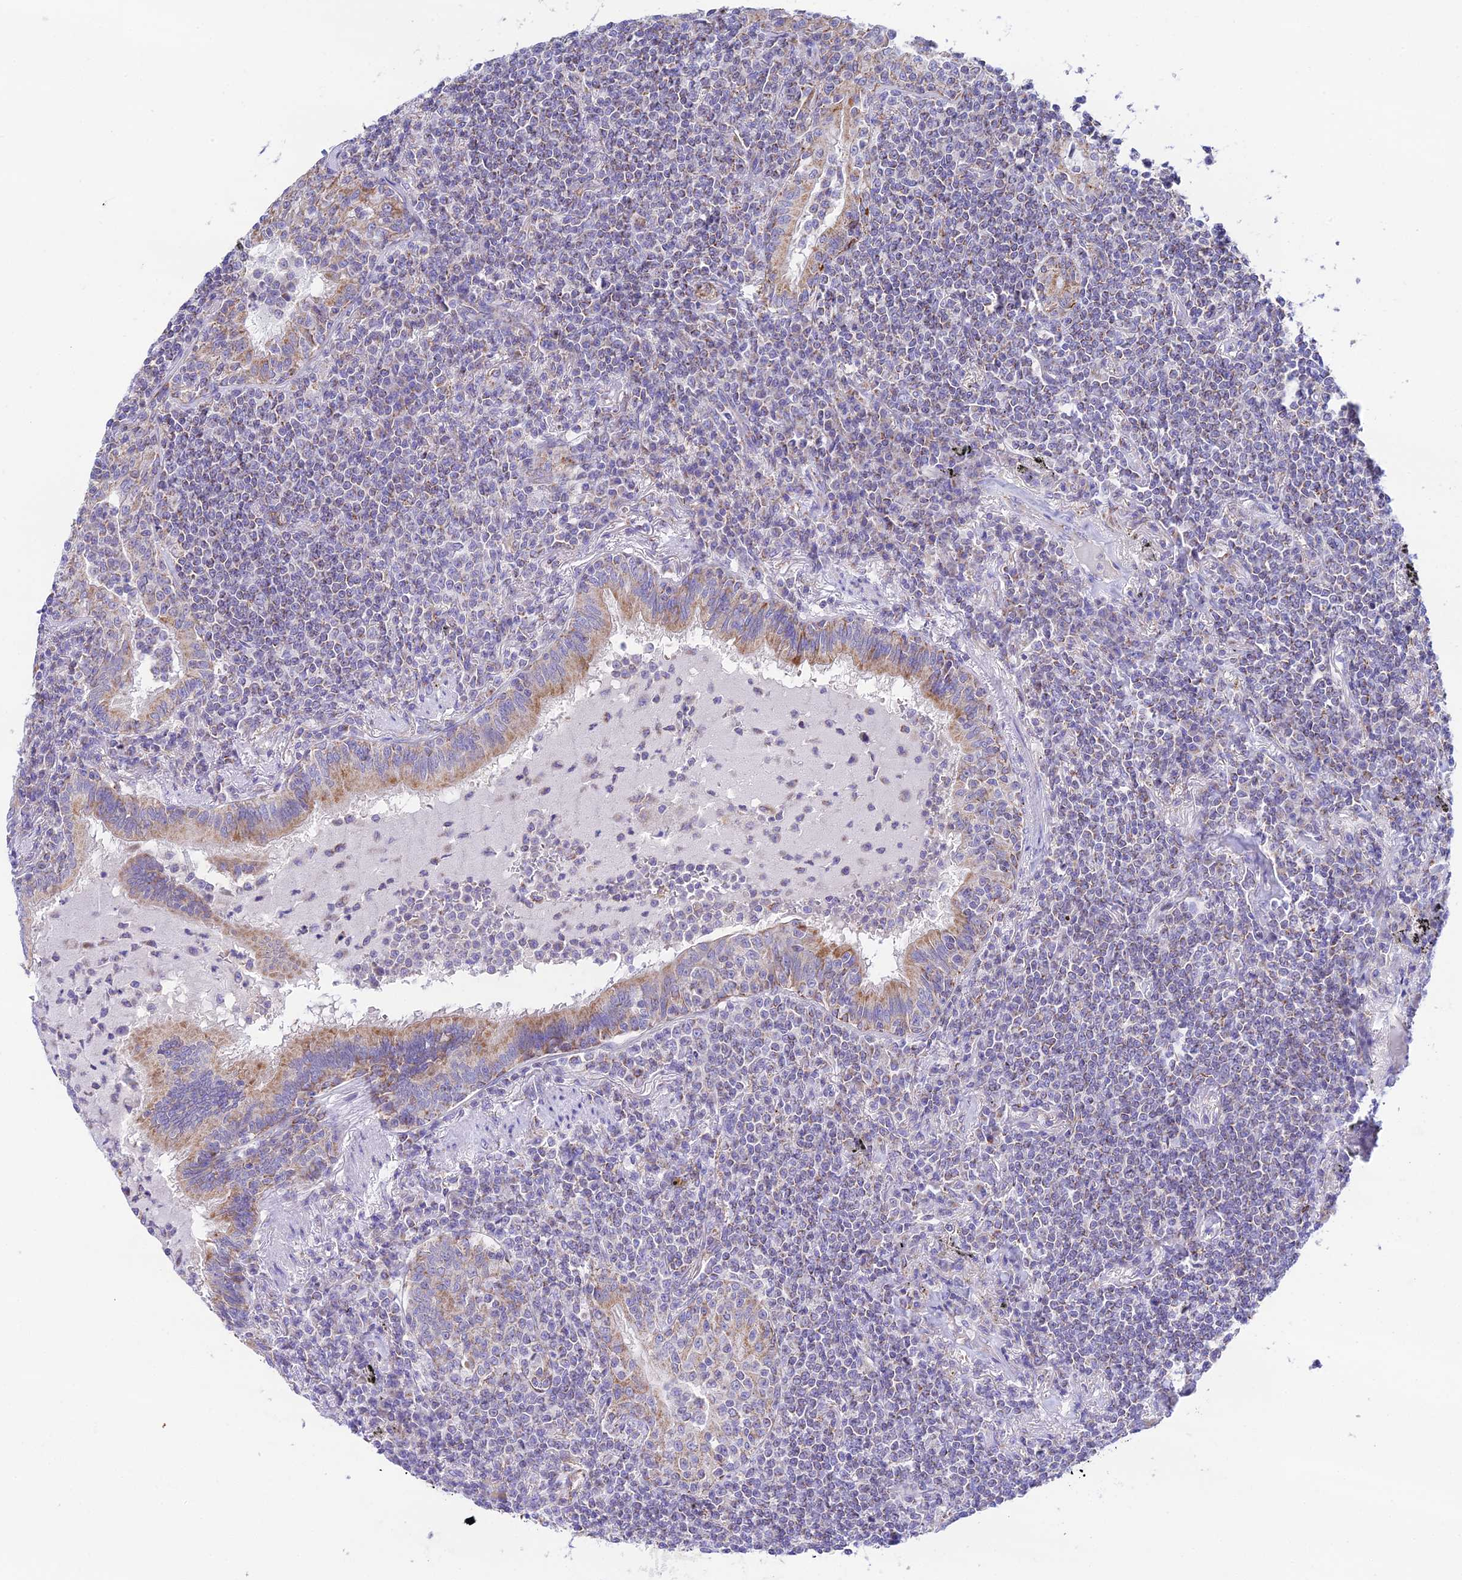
{"staining": {"intensity": "weak", "quantity": "<25%", "location": "cytoplasmic/membranous"}, "tissue": "lymphoma", "cell_type": "Tumor cells", "image_type": "cancer", "snomed": [{"axis": "morphology", "description": "Malignant lymphoma, non-Hodgkin's type, Low grade"}, {"axis": "topography", "description": "Lung"}], "caption": "Immunohistochemistry (IHC) photomicrograph of human lymphoma stained for a protein (brown), which demonstrates no staining in tumor cells. The staining was performed using DAB (3,3'-diaminobenzidine) to visualize the protein expression in brown, while the nuclei were stained in blue with hematoxylin (Magnification: 20x).", "gene": "HSDL2", "patient": {"sex": "female", "age": 71}}